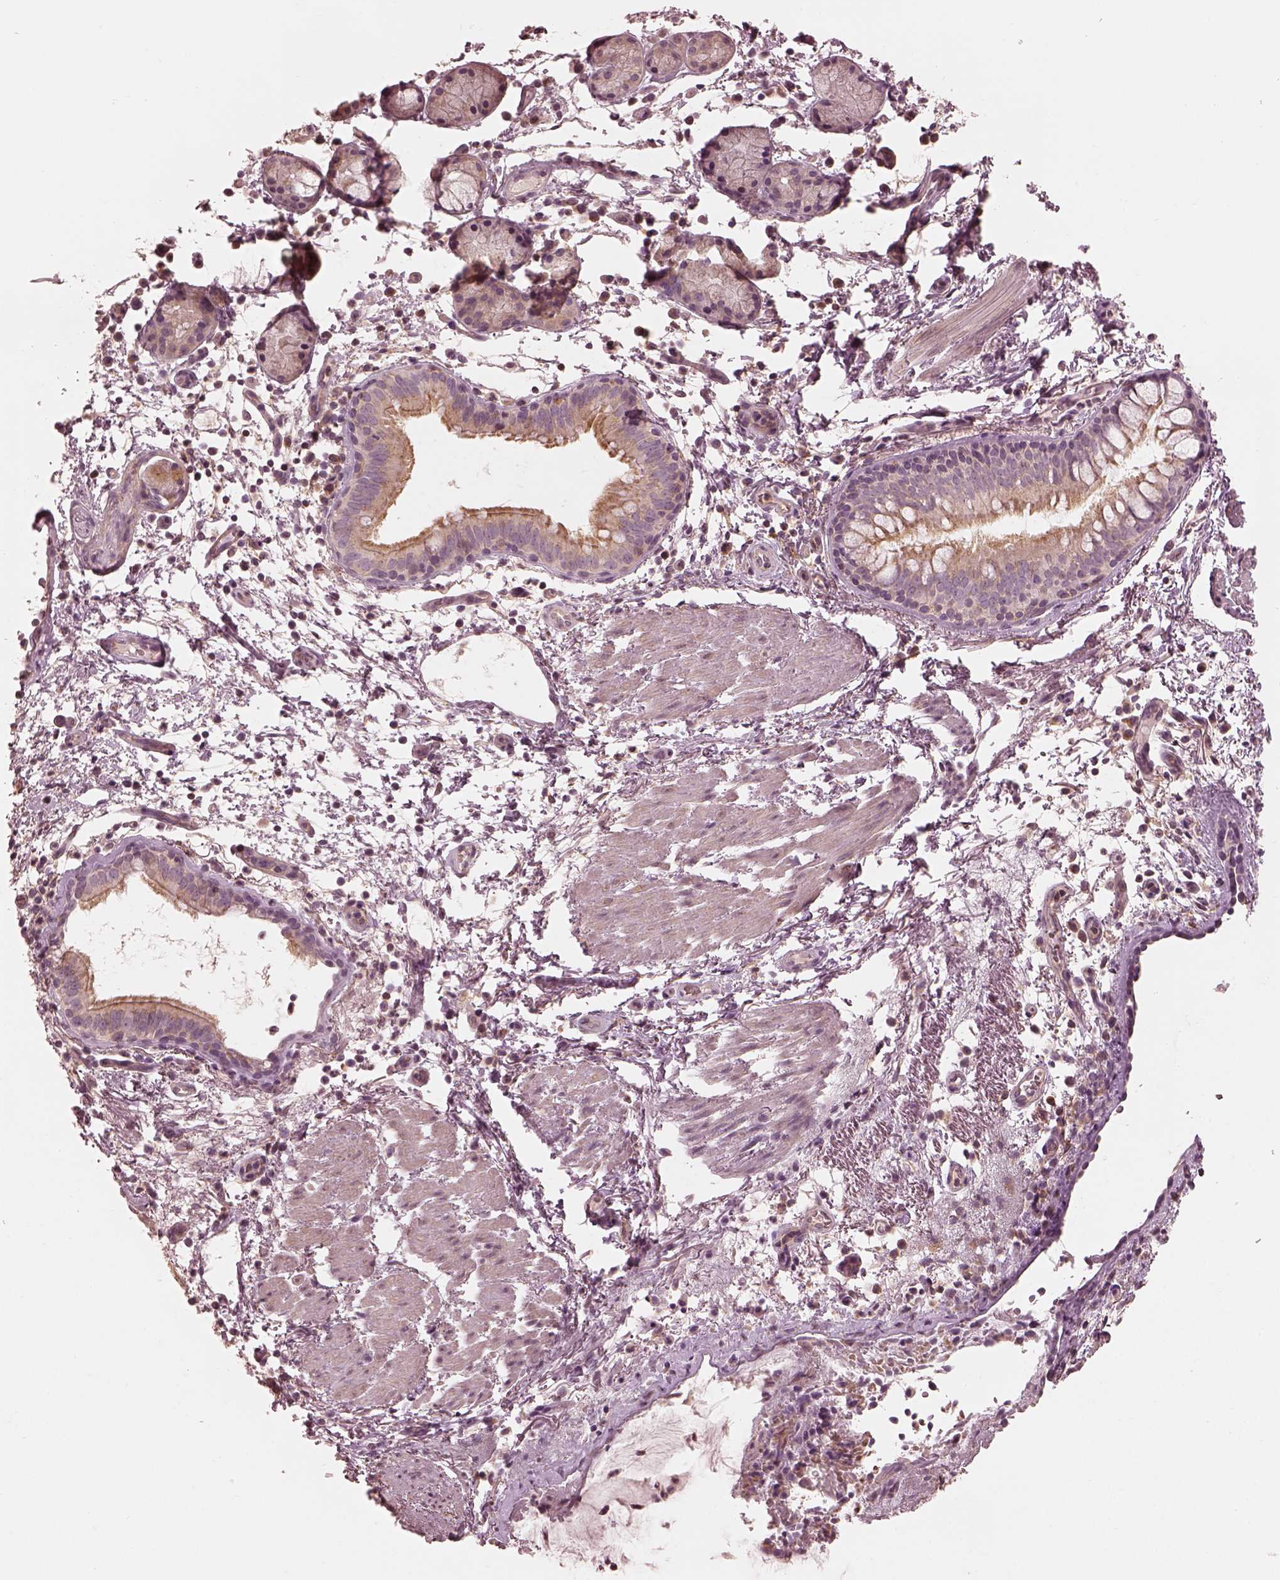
{"staining": {"intensity": "moderate", "quantity": "25%-75%", "location": "cytoplasmic/membranous"}, "tissue": "bronchus", "cell_type": "Respiratory epithelial cells", "image_type": "normal", "snomed": [{"axis": "morphology", "description": "Normal tissue, NOS"}, {"axis": "topography", "description": "Bronchus"}], "caption": "Immunohistochemistry micrograph of unremarkable bronchus: human bronchus stained using immunohistochemistry (IHC) exhibits medium levels of moderate protein expression localized specifically in the cytoplasmic/membranous of respiratory epithelial cells, appearing as a cytoplasmic/membranous brown color.", "gene": "PRKACG", "patient": {"sex": "female", "age": 64}}